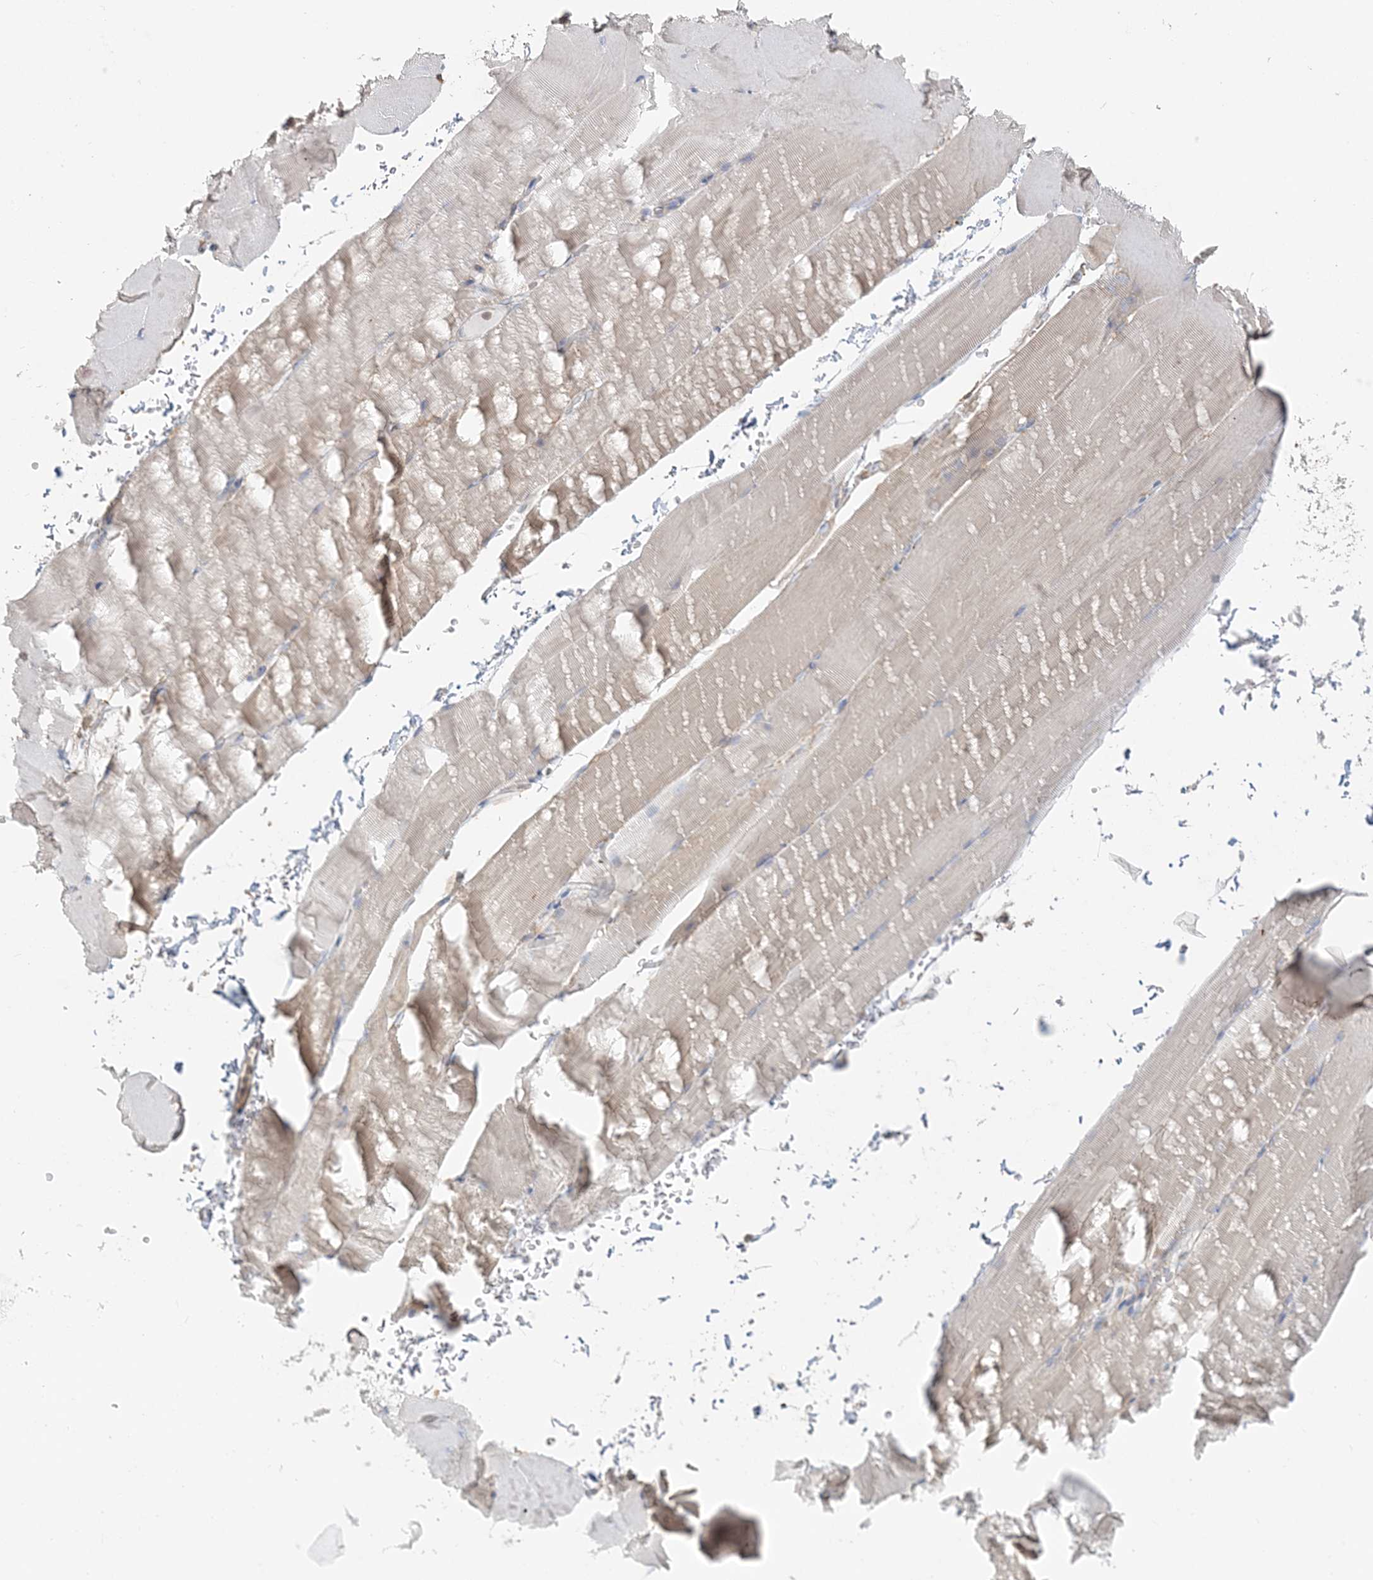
{"staining": {"intensity": "weak", "quantity": "<25%", "location": "cytoplasmic/membranous"}, "tissue": "skeletal muscle", "cell_type": "Myocytes", "image_type": "normal", "snomed": [{"axis": "morphology", "description": "Normal tissue, NOS"}, {"axis": "topography", "description": "Skeletal muscle"}, {"axis": "topography", "description": "Parathyroid gland"}], "caption": "This histopathology image is of benign skeletal muscle stained with IHC to label a protein in brown with the nuclei are counter-stained blue. There is no positivity in myocytes.", "gene": "TBC1D5", "patient": {"sex": "female", "age": 37}}